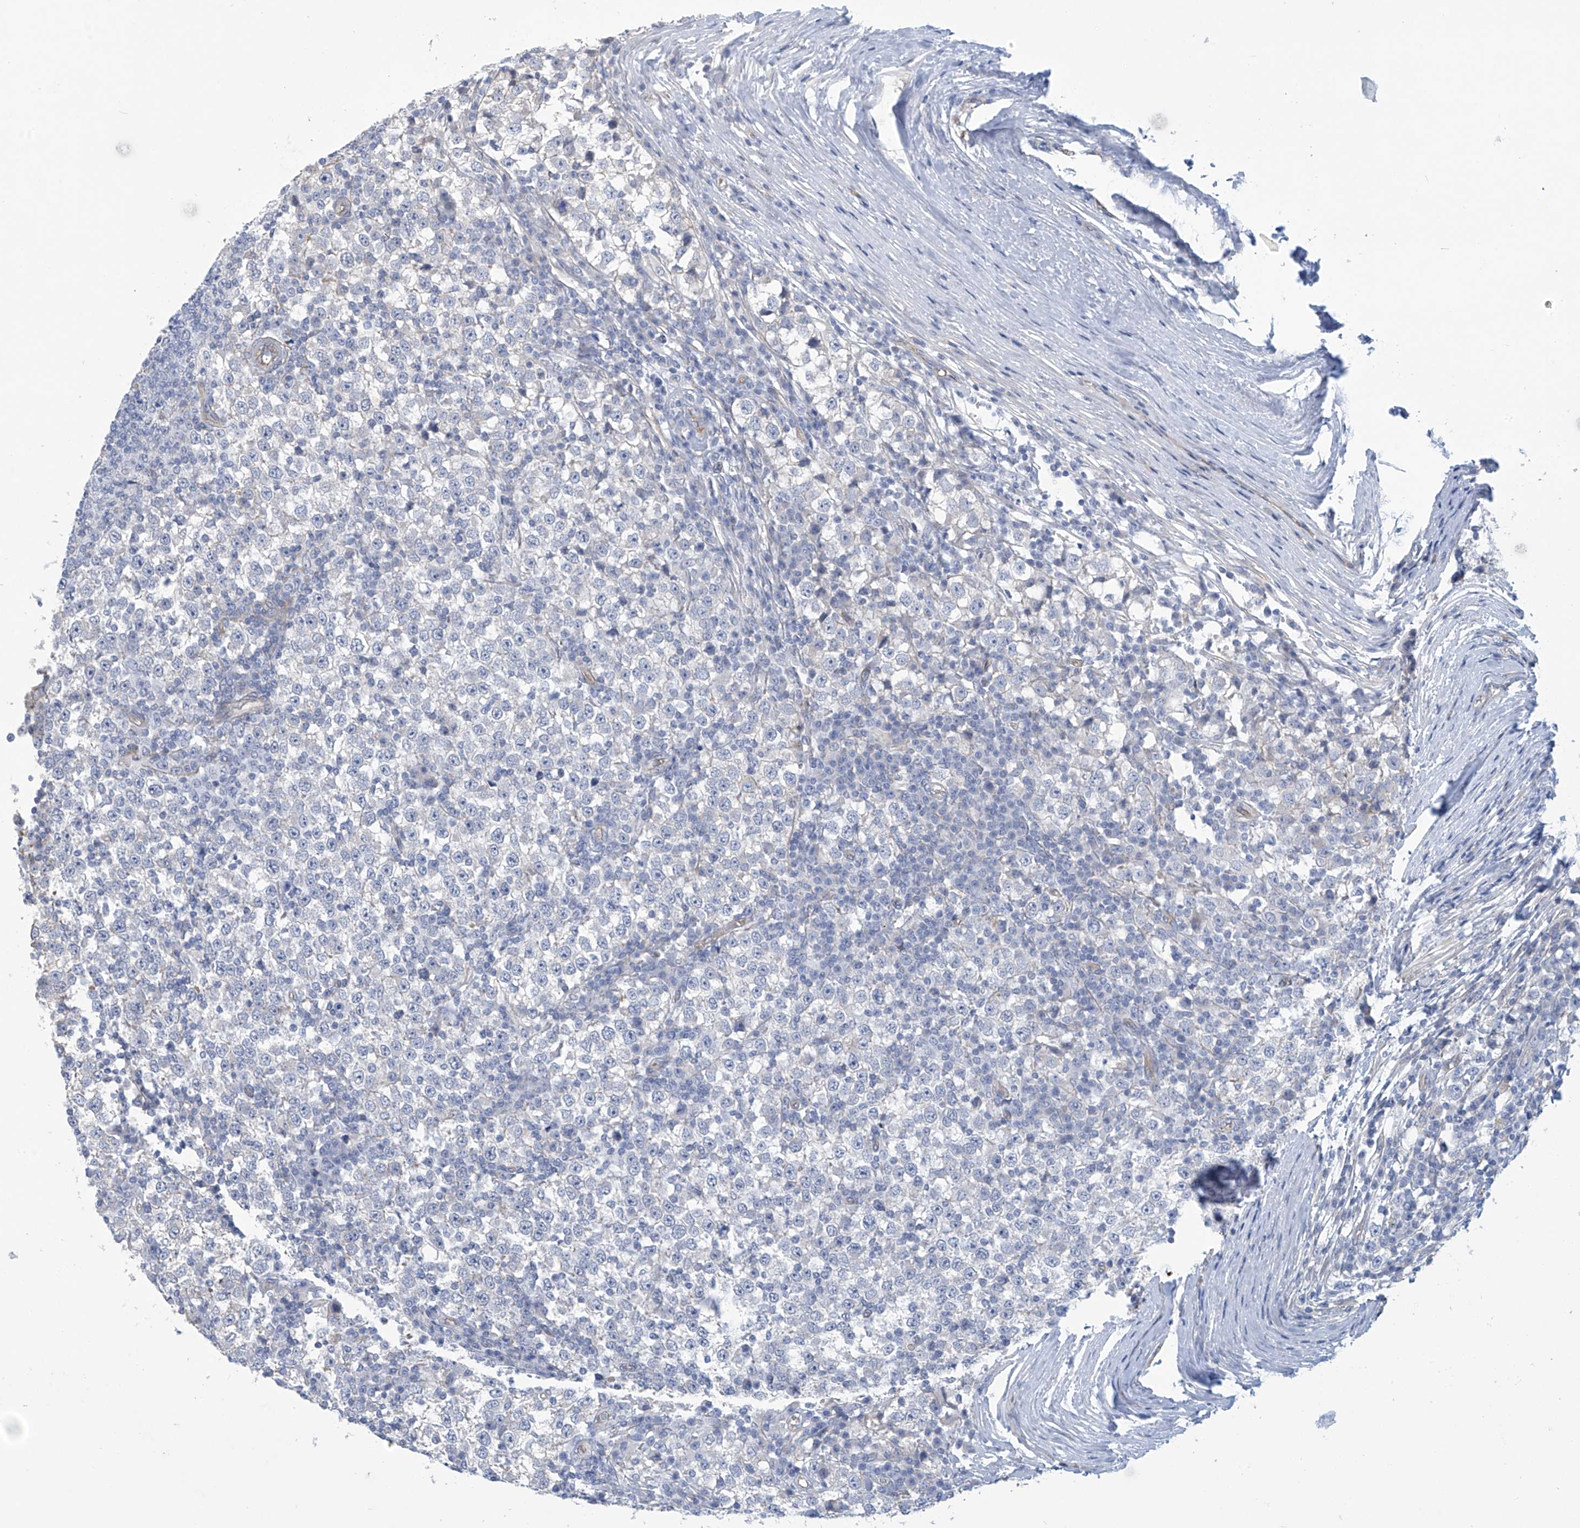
{"staining": {"intensity": "negative", "quantity": "none", "location": "none"}, "tissue": "testis cancer", "cell_type": "Tumor cells", "image_type": "cancer", "snomed": [{"axis": "morphology", "description": "Seminoma, NOS"}, {"axis": "topography", "description": "Testis"}], "caption": "The micrograph displays no staining of tumor cells in testis cancer.", "gene": "ABHD13", "patient": {"sex": "male", "age": 65}}